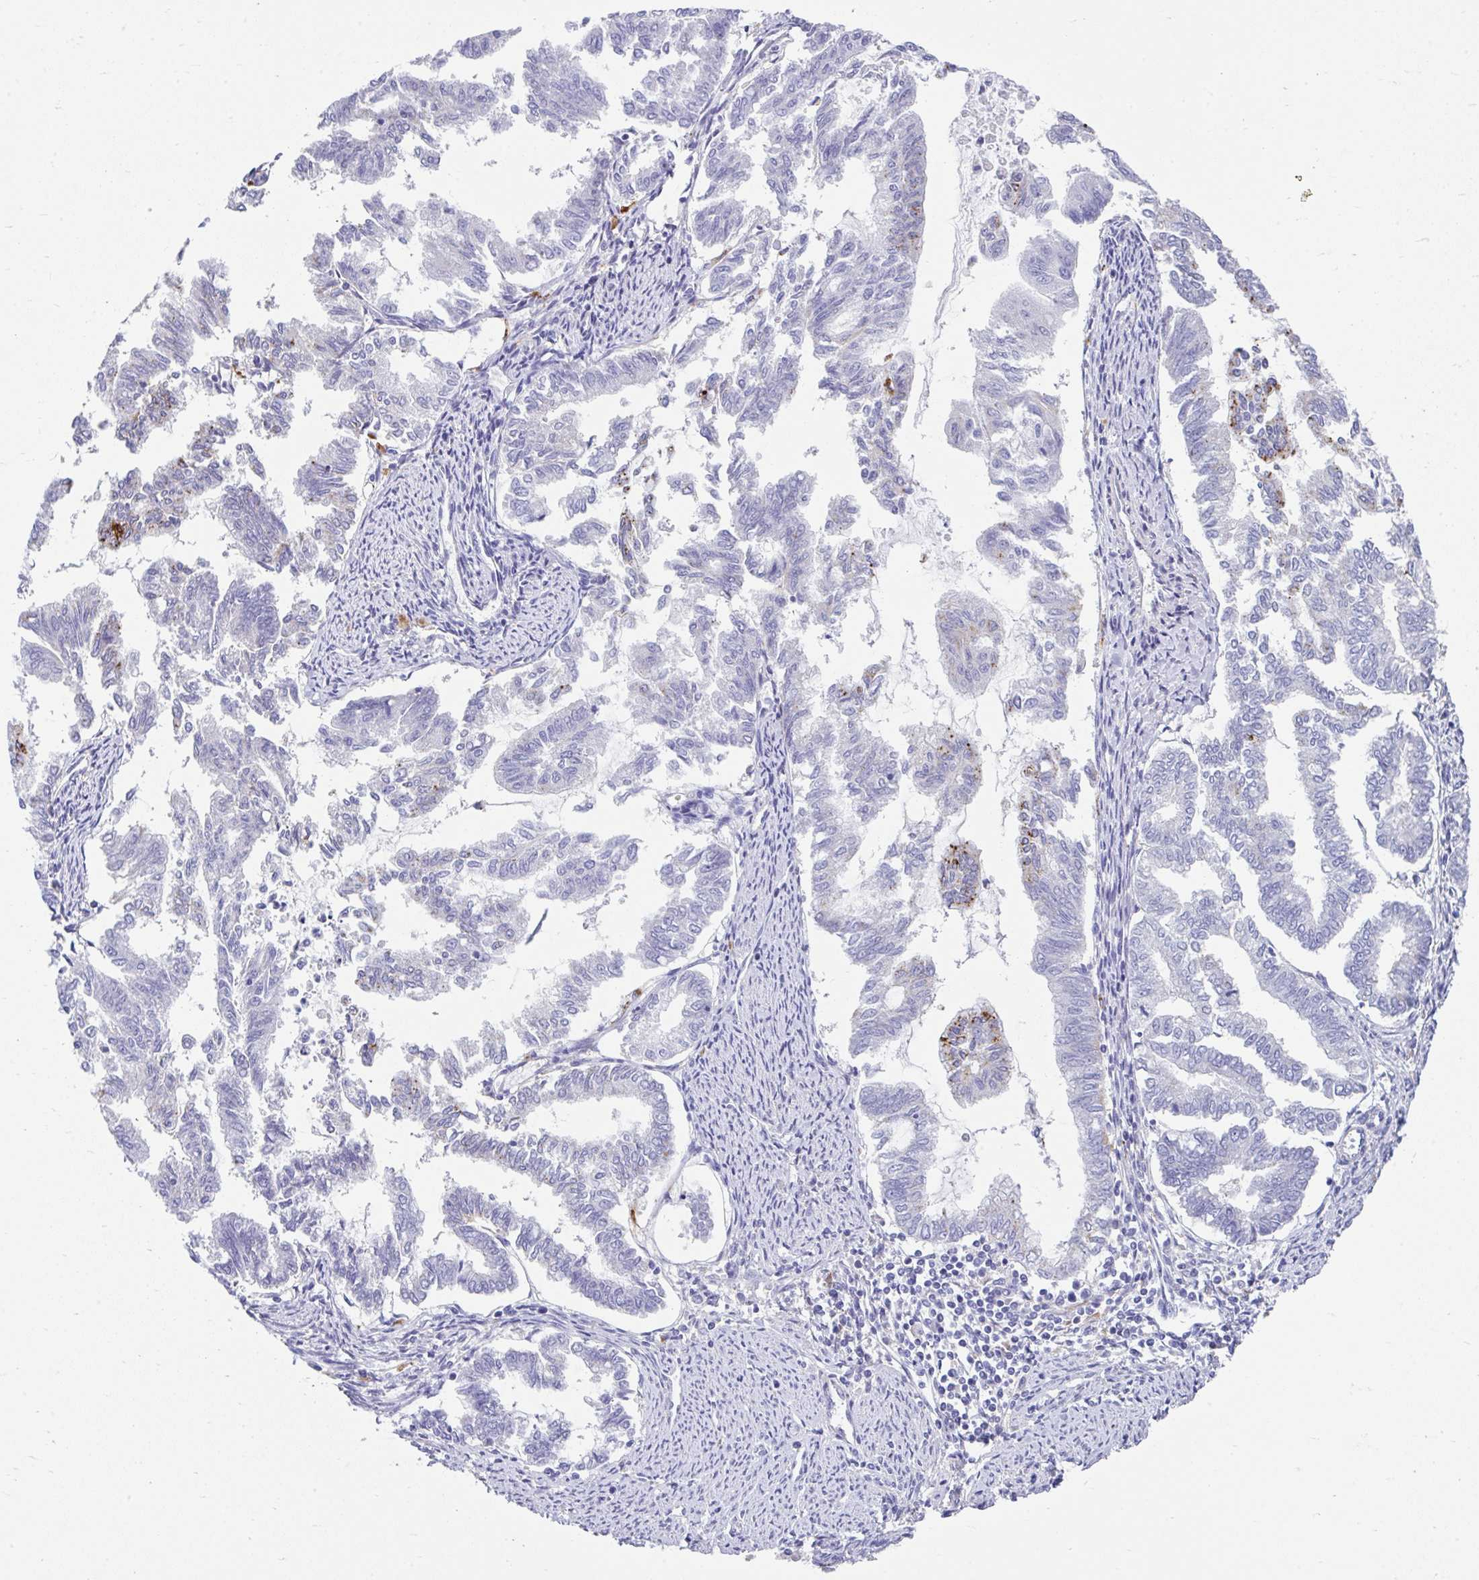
{"staining": {"intensity": "moderate", "quantity": "<25%", "location": "cytoplasmic/membranous"}, "tissue": "endometrial cancer", "cell_type": "Tumor cells", "image_type": "cancer", "snomed": [{"axis": "morphology", "description": "Adenocarcinoma, NOS"}, {"axis": "topography", "description": "Endometrium"}], "caption": "Protein expression analysis of adenocarcinoma (endometrial) shows moderate cytoplasmic/membranous expression in about <25% of tumor cells.", "gene": "ZNF33A", "patient": {"sex": "female", "age": 79}}